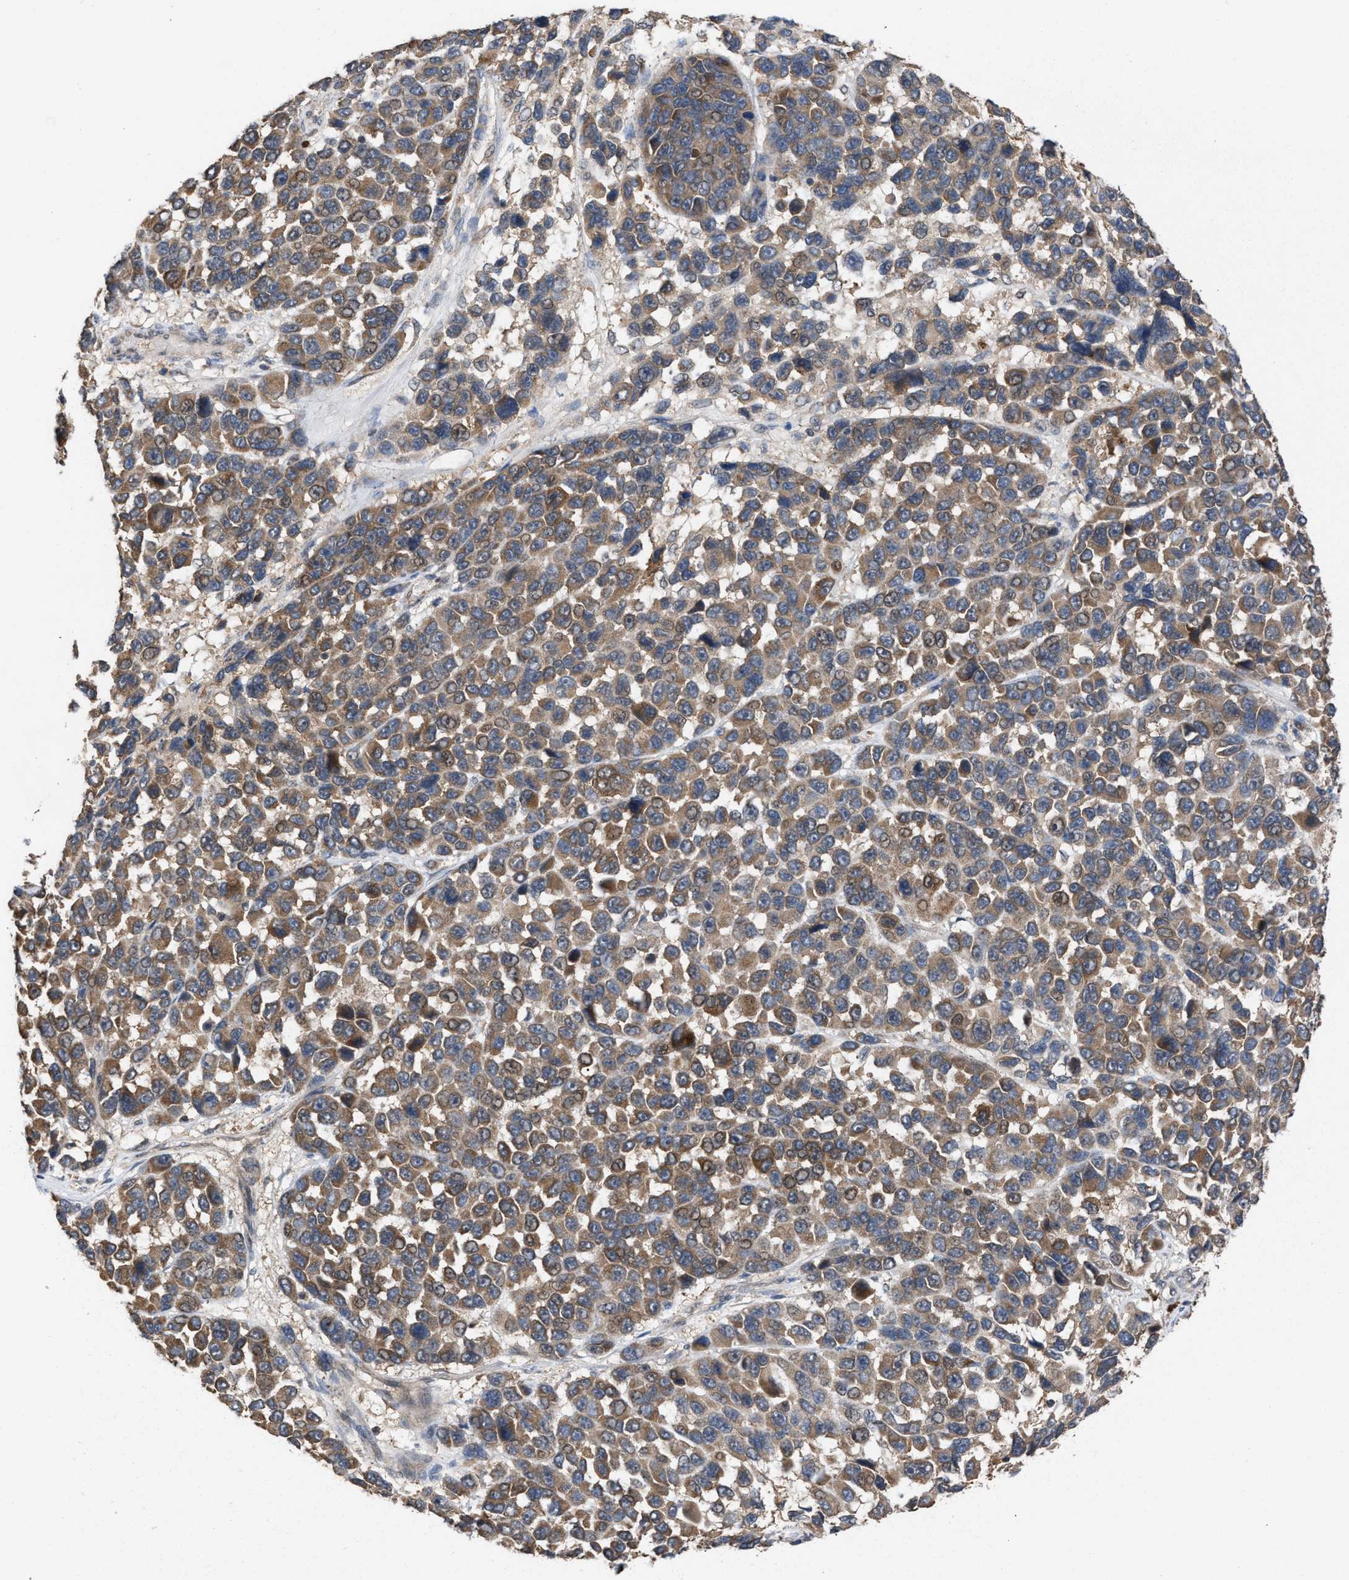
{"staining": {"intensity": "moderate", "quantity": ">75%", "location": "cytoplasmic/membranous"}, "tissue": "melanoma", "cell_type": "Tumor cells", "image_type": "cancer", "snomed": [{"axis": "morphology", "description": "Malignant melanoma, NOS"}, {"axis": "topography", "description": "Skin"}], "caption": "DAB (3,3'-diaminobenzidine) immunohistochemical staining of melanoma reveals moderate cytoplasmic/membranous protein positivity in approximately >75% of tumor cells. The staining is performed using DAB brown chromogen to label protein expression. The nuclei are counter-stained blue using hematoxylin.", "gene": "C9orf78", "patient": {"sex": "male", "age": 53}}